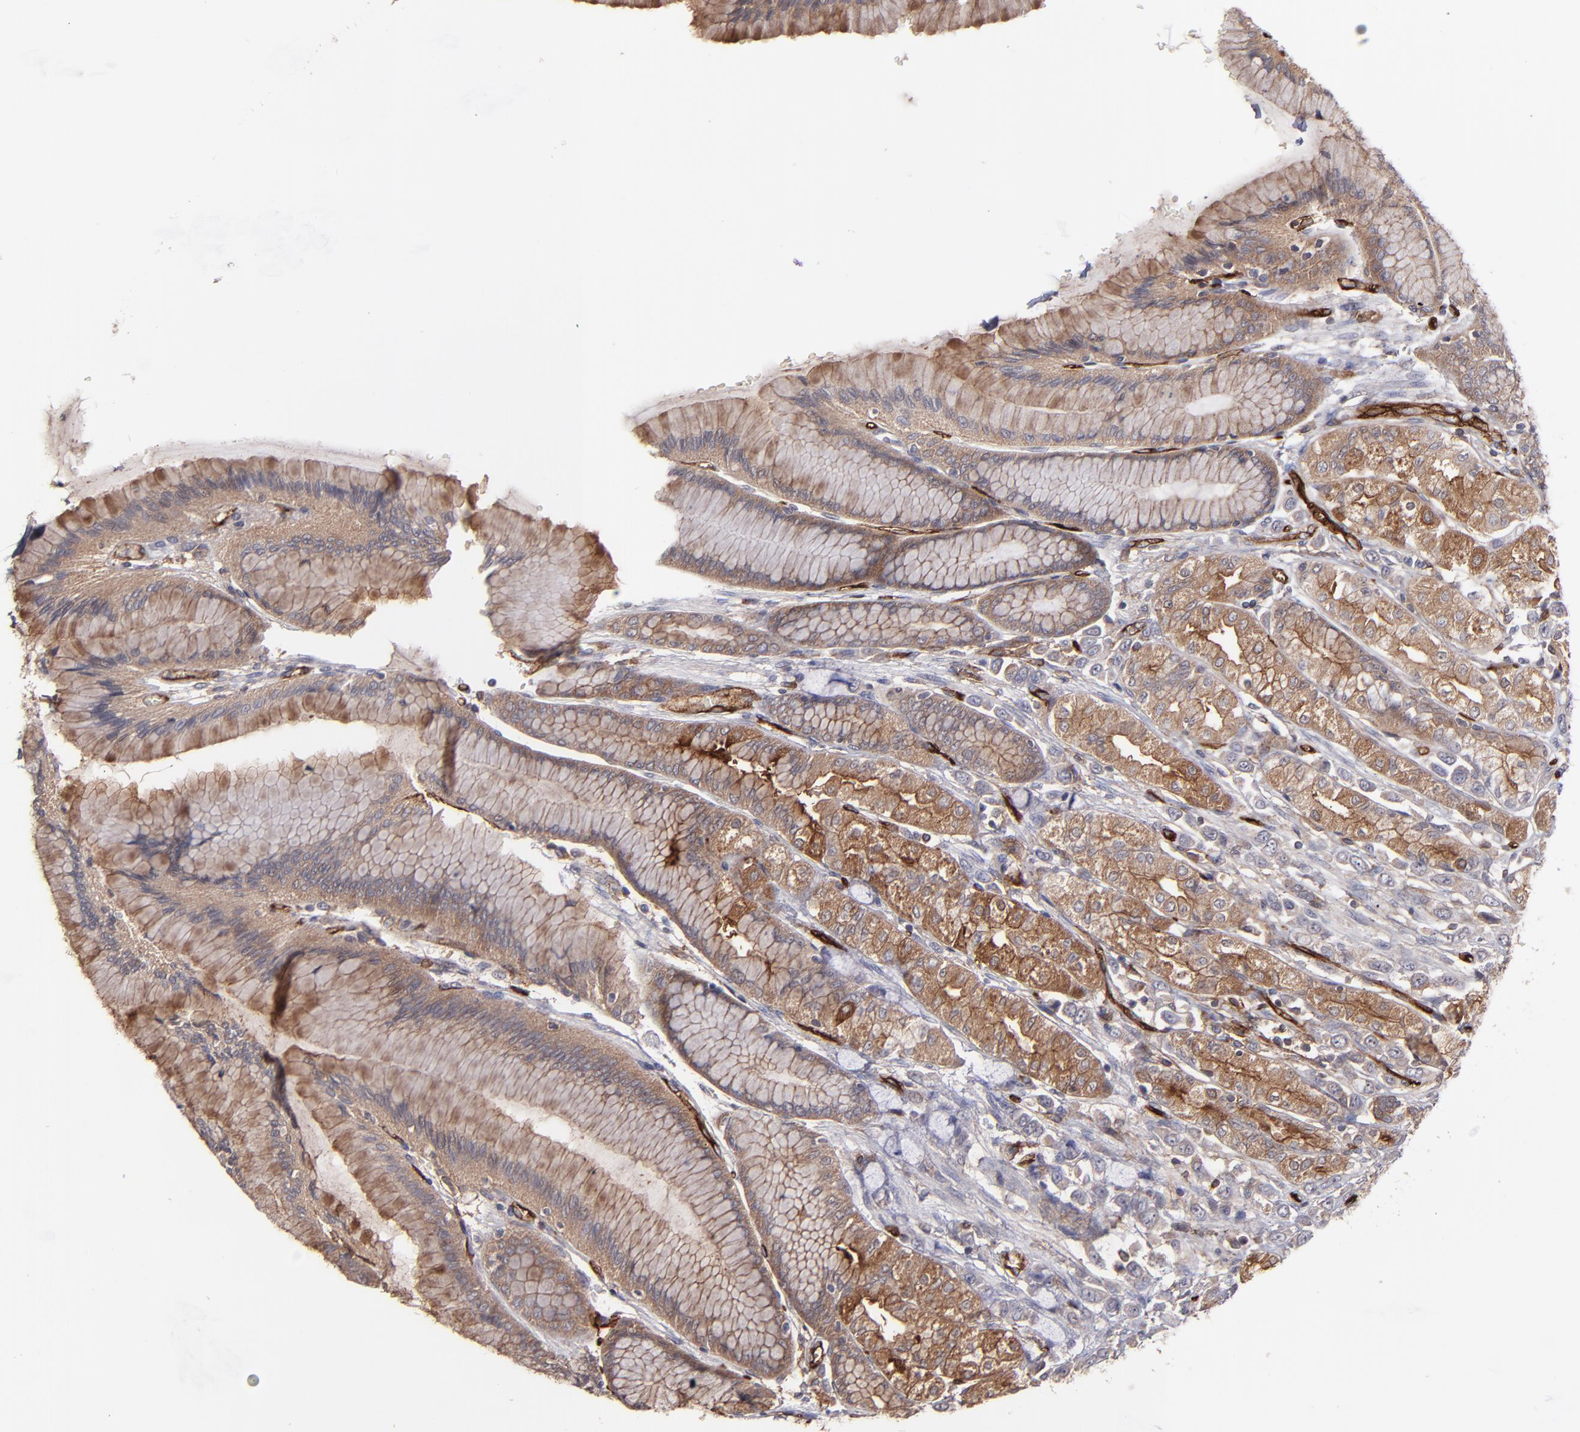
{"staining": {"intensity": "moderate", "quantity": "25%-75%", "location": "cytoplasmic/membranous"}, "tissue": "stomach", "cell_type": "Glandular cells", "image_type": "normal", "snomed": [{"axis": "morphology", "description": "Normal tissue, NOS"}, {"axis": "morphology", "description": "Adenocarcinoma, NOS"}, {"axis": "topography", "description": "Stomach"}, {"axis": "topography", "description": "Stomach, lower"}], "caption": "IHC micrograph of unremarkable human stomach stained for a protein (brown), which displays medium levels of moderate cytoplasmic/membranous staining in about 25%-75% of glandular cells.", "gene": "ICAM1", "patient": {"sex": "female", "age": 65}}